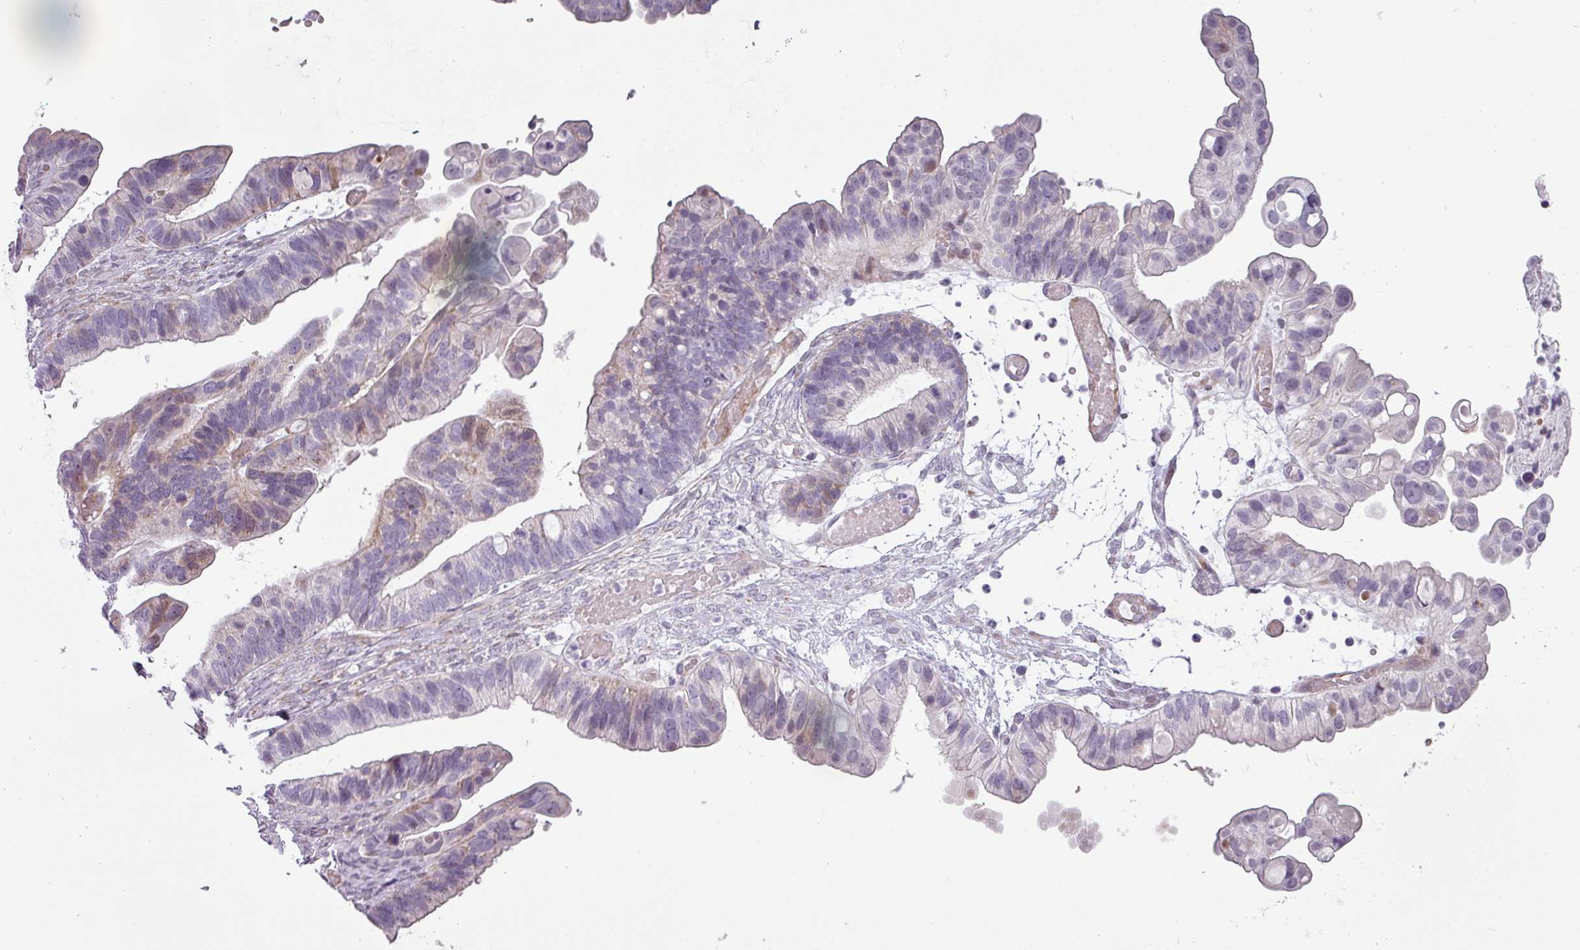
{"staining": {"intensity": "weak", "quantity": "<25%", "location": "cytoplasmic/membranous"}, "tissue": "ovarian cancer", "cell_type": "Tumor cells", "image_type": "cancer", "snomed": [{"axis": "morphology", "description": "Cystadenocarcinoma, serous, NOS"}, {"axis": "topography", "description": "Ovary"}], "caption": "High power microscopy micrograph of an IHC histopathology image of ovarian serous cystadenocarcinoma, revealing no significant staining in tumor cells. (DAB (3,3'-diaminobenzidine) immunohistochemistry, high magnification).", "gene": "CHRDL1", "patient": {"sex": "female", "age": 56}}